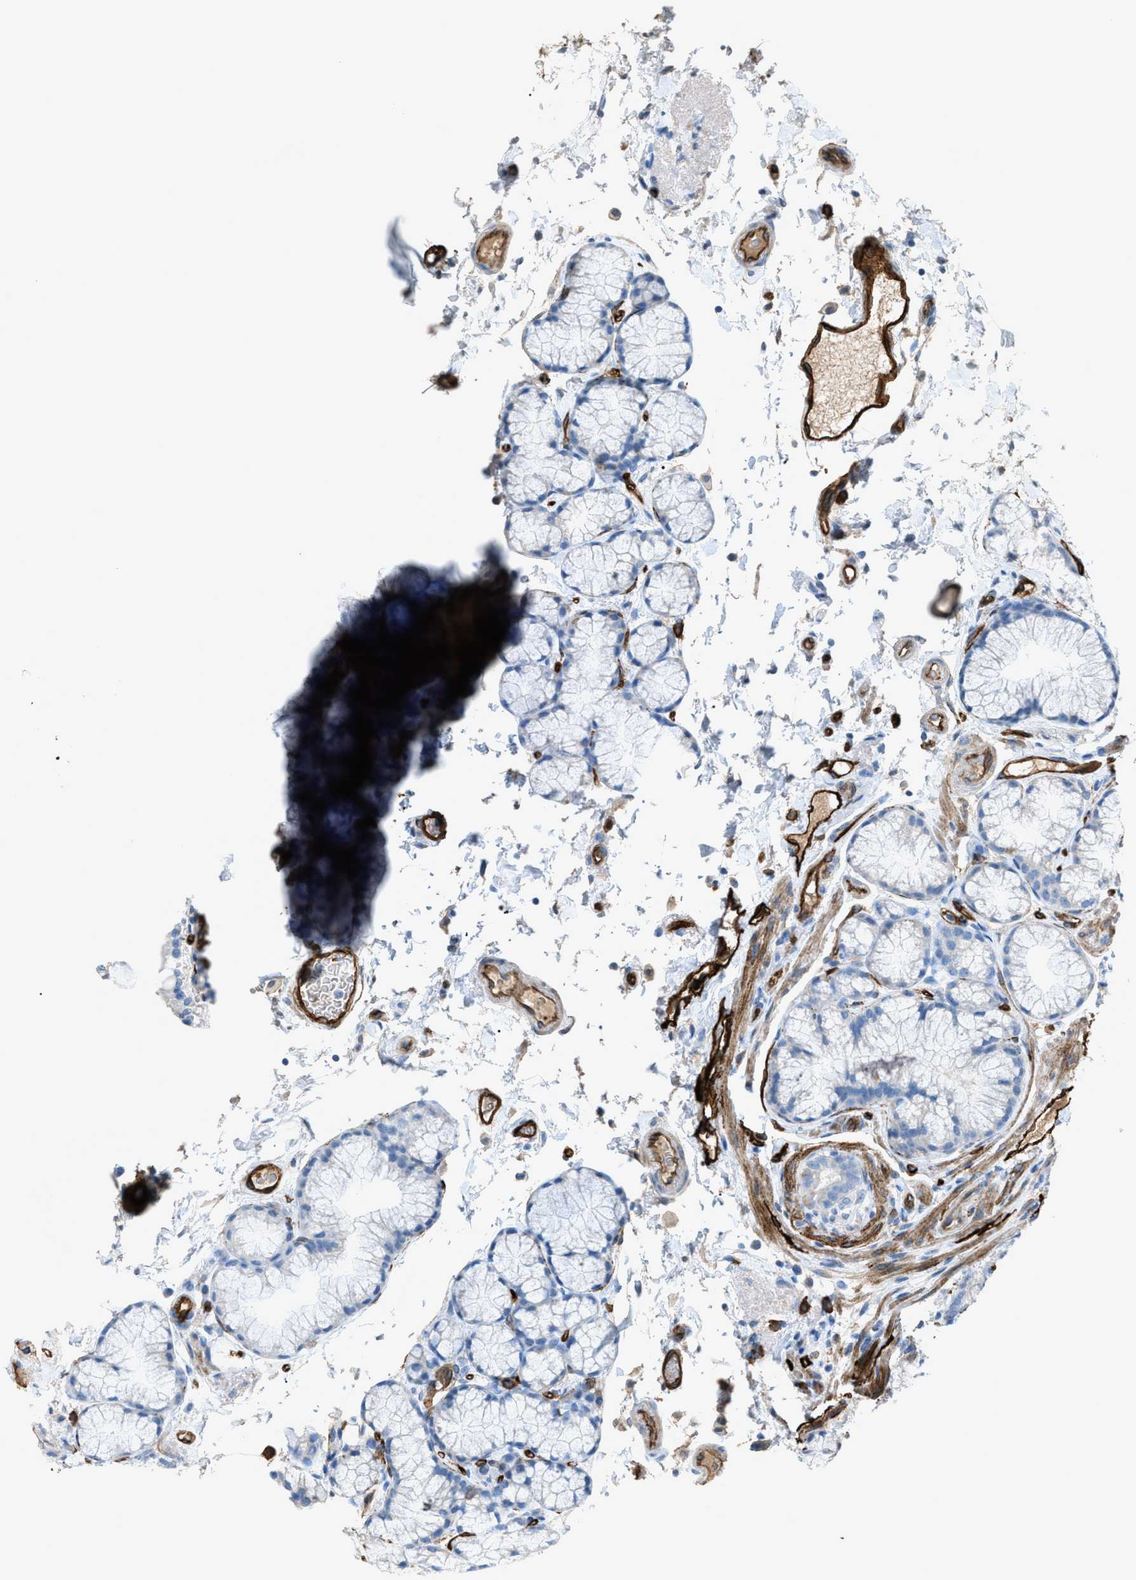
{"staining": {"intensity": "negative", "quantity": "none", "location": "none"}, "tissue": "duodenum", "cell_type": "Glandular cells", "image_type": "normal", "snomed": [{"axis": "morphology", "description": "Normal tissue, NOS"}, {"axis": "topography", "description": "Small intestine, NOS"}], "caption": "This is an IHC photomicrograph of unremarkable duodenum. There is no expression in glandular cells.", "gene": "SLC22A15", "patient": {"sex": "female", "age": 71}}